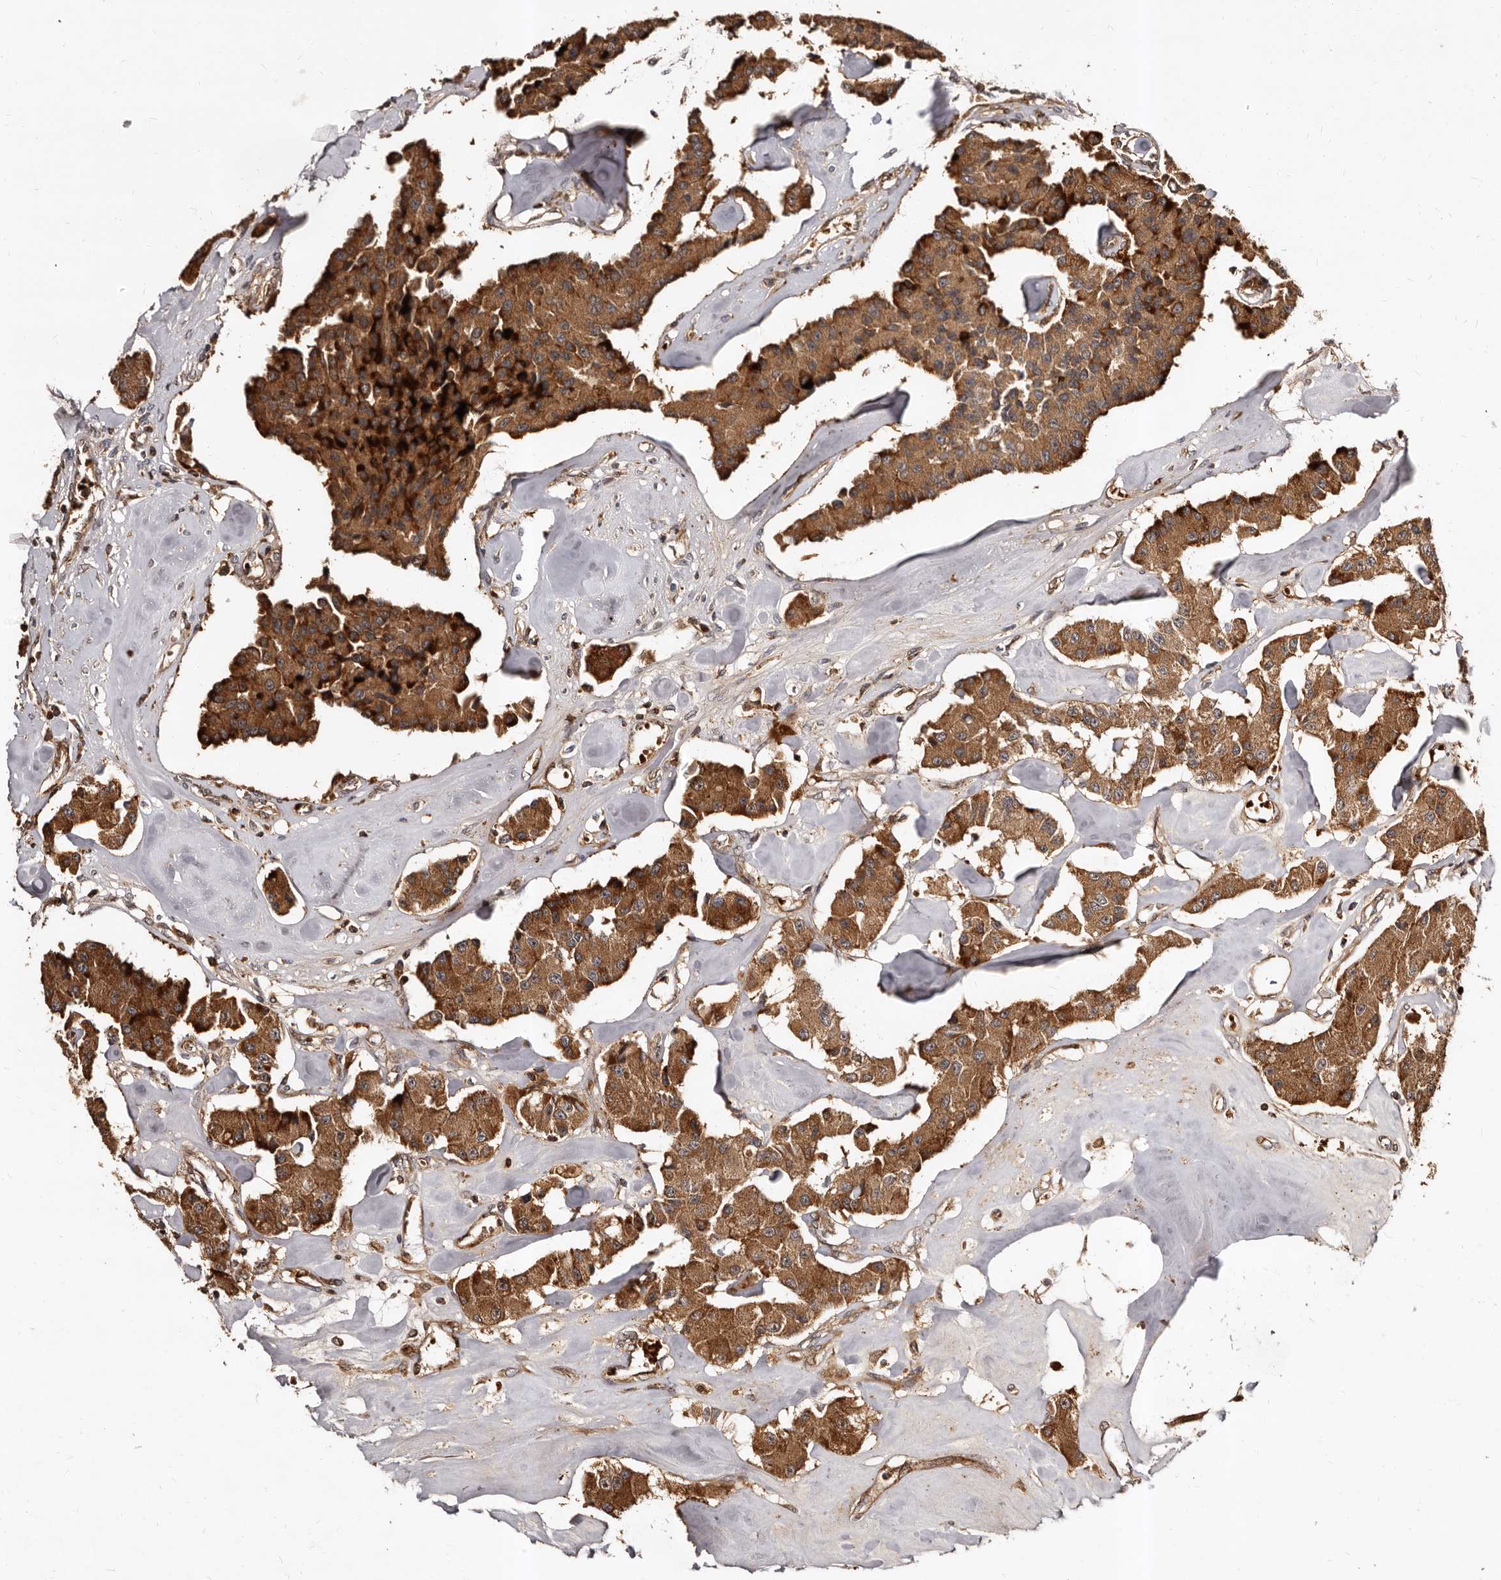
{"staining": {"intensity": "strong", "quantity": ">75%", "location": "cytoplasmic/membranous"}, "tissue": "carcinoid", "cell_type": "Tumor cells", "image_type": "cancer", "snomed": [{"axis": "morphology", "description": "Carcinoid, malignant, NOS"}, {"axis": "topography", "description": "Pancreas"}], "caption": "DAB (3,3'-diaminobenzidine) immunohistochemical staining of human malignant carcinoid shows strong cytoplasmic/membranous protein positivity in about >75% of tumor cells.", "gene": "BAX", "patient": {"sex": "male", "age": 41}}